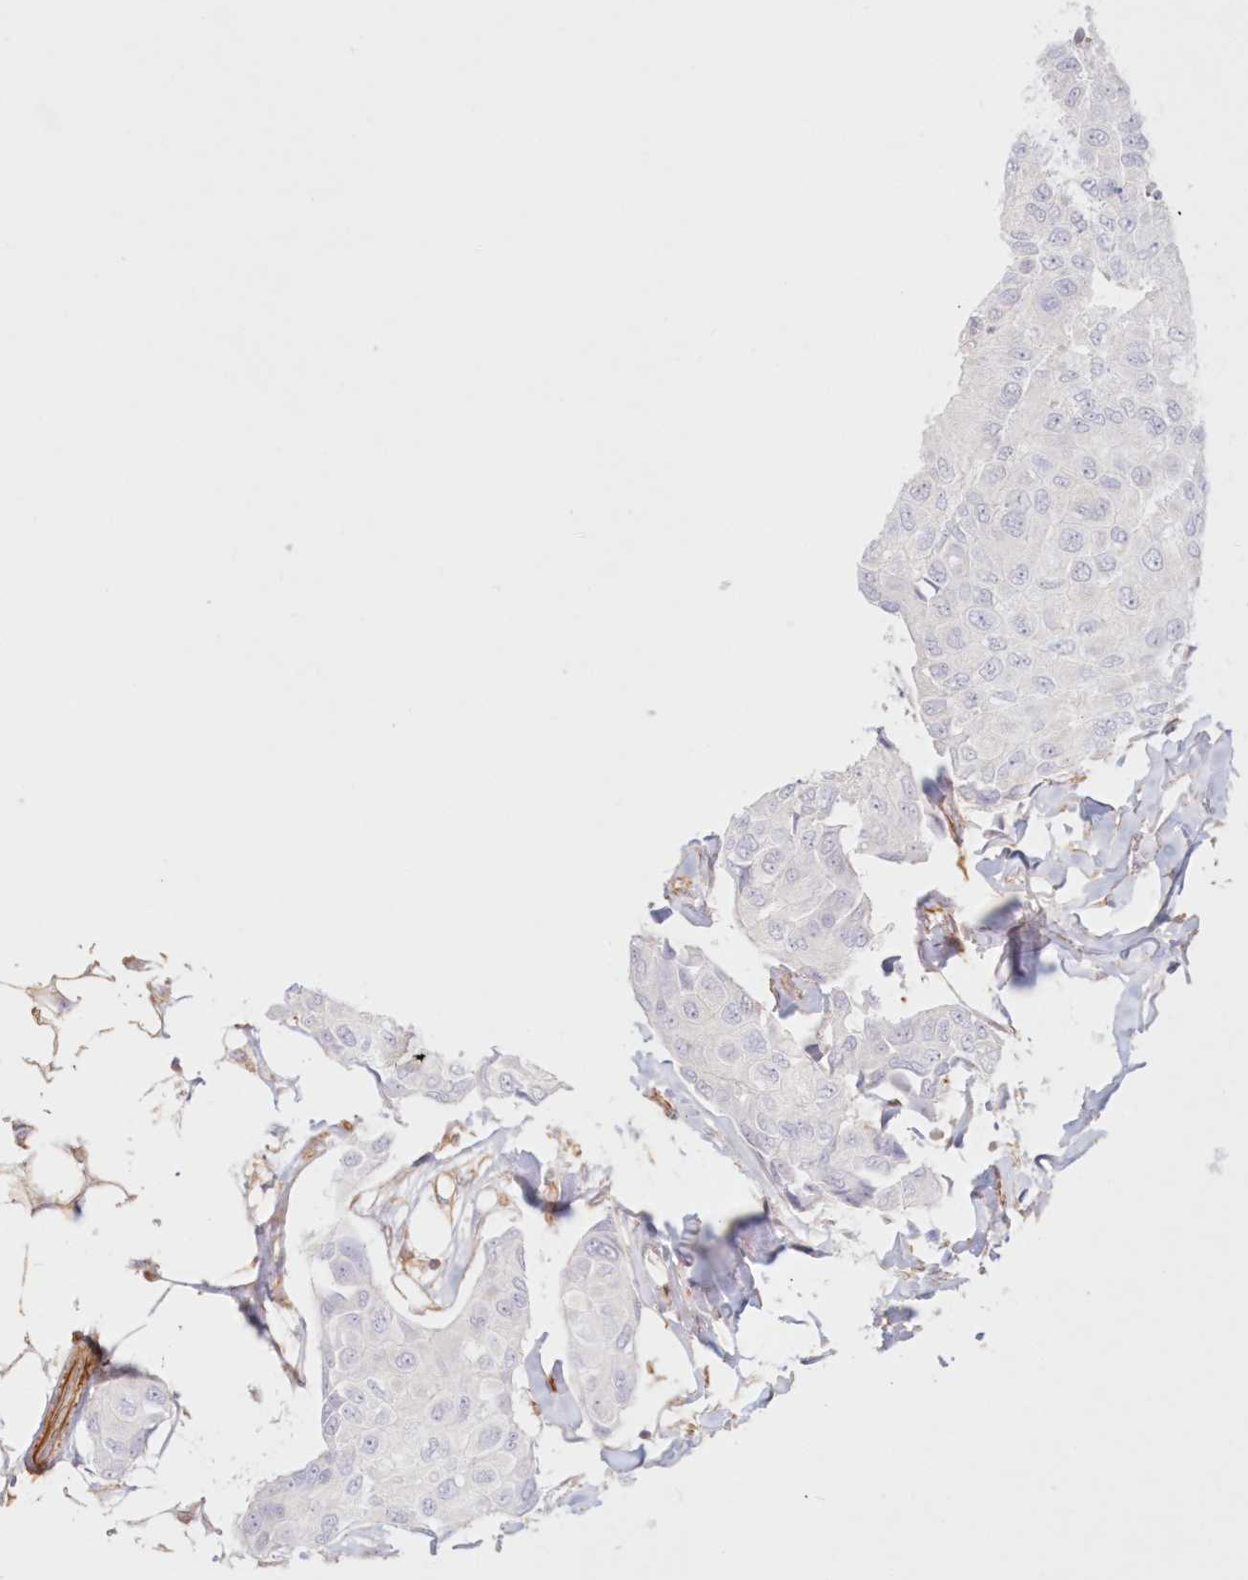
{"staining": {"intensity": "negative", "quantity": "none", "location": "none"}, "tissue": "breast cancer", "cell_type": "Tumor cells", "image_type": "cancer", "snomed": [{"axis": "morphology", "description": "Duct carcinoma"}, {"axis": "topography", "description": "Breast"}], "caption": "Tumor cells are negative for brown protein staining in breast intraductal carcinoma.", "gene": "DMRTB1", "patient": {"sex": "female", "age": 80}}